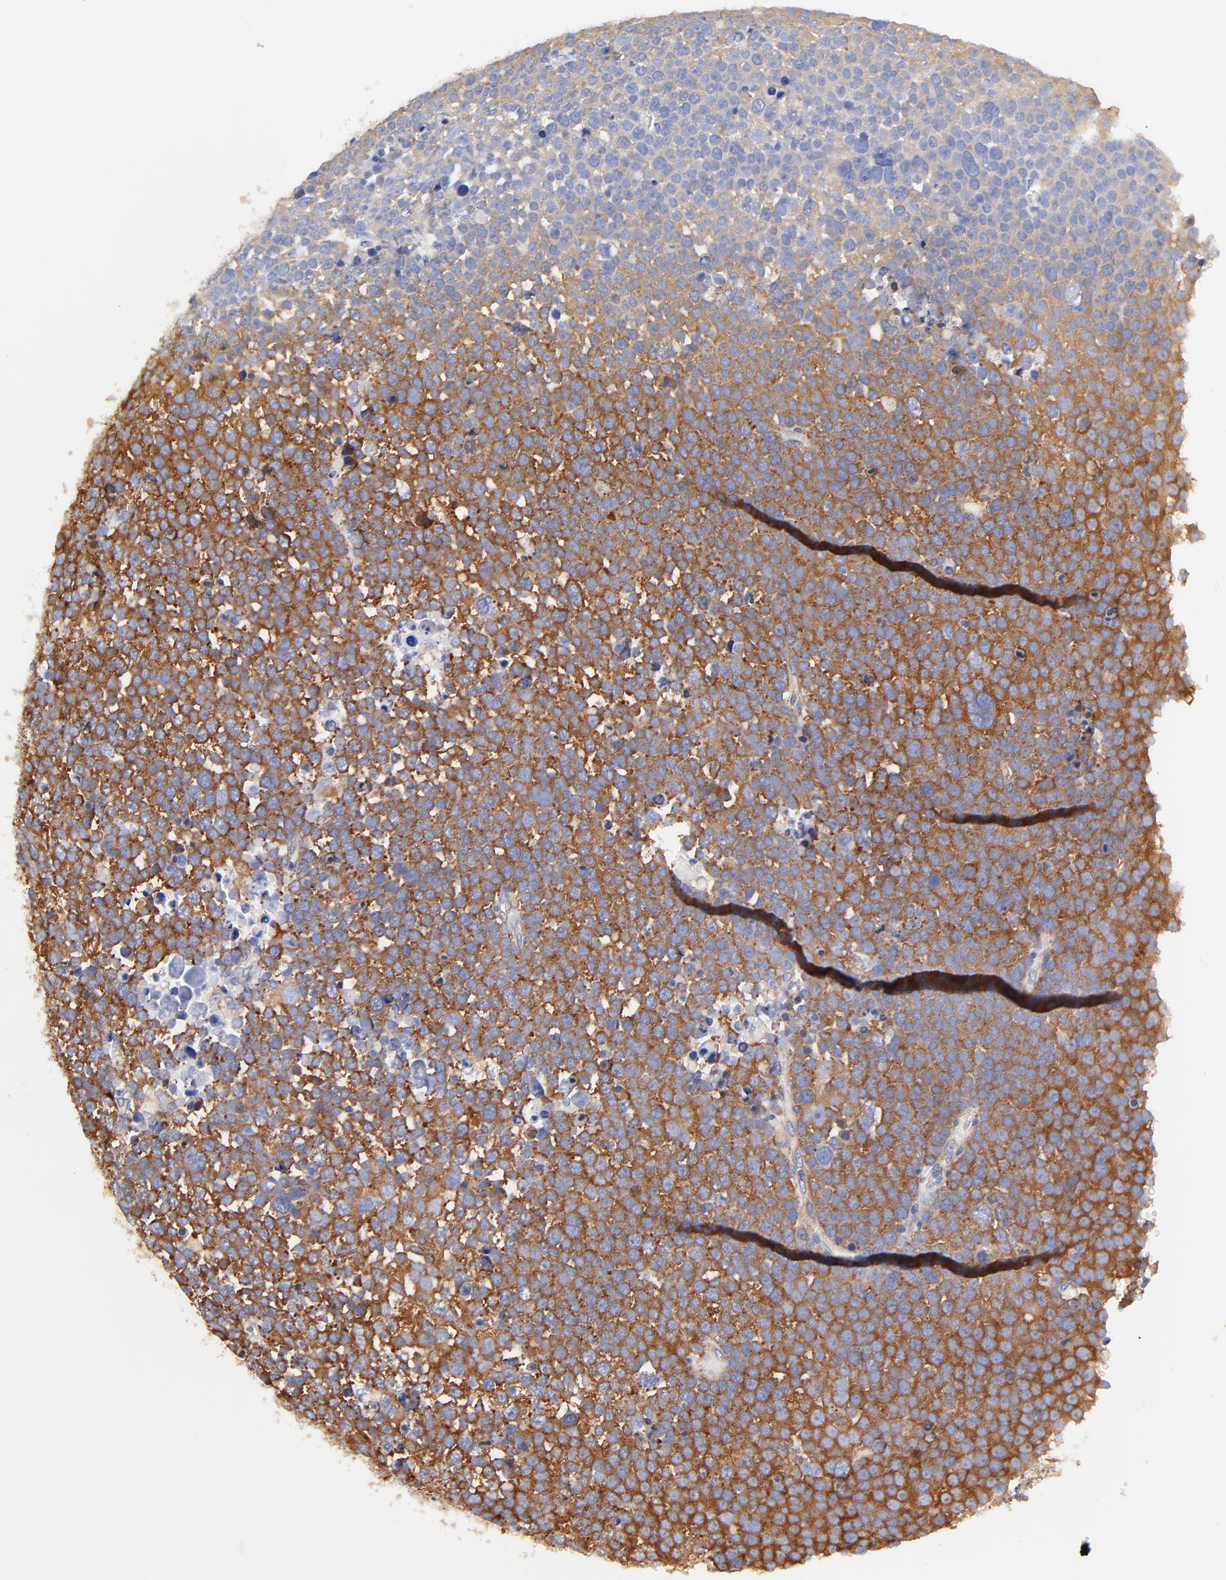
{"staining": {"intensity": "strong", "quantity": ">75%", "location": "cytoplasmic/membranous"}, "tissue": "testis cancer", "cell_type": "Tumor cells", "image_type": "cancer", "snomed": [{"axis": "morphology", "description": "Seminoma, NOS"}, {"axis": "topography", "description": "Testis"}], "caption": "Human testis cancer stained with a brown dye exhibits strong cytoplasmic/membranous positive expression in about >75% of tumor cells.", "gene": "RPL27", "patient": {"sex": "male", "age": 71}}